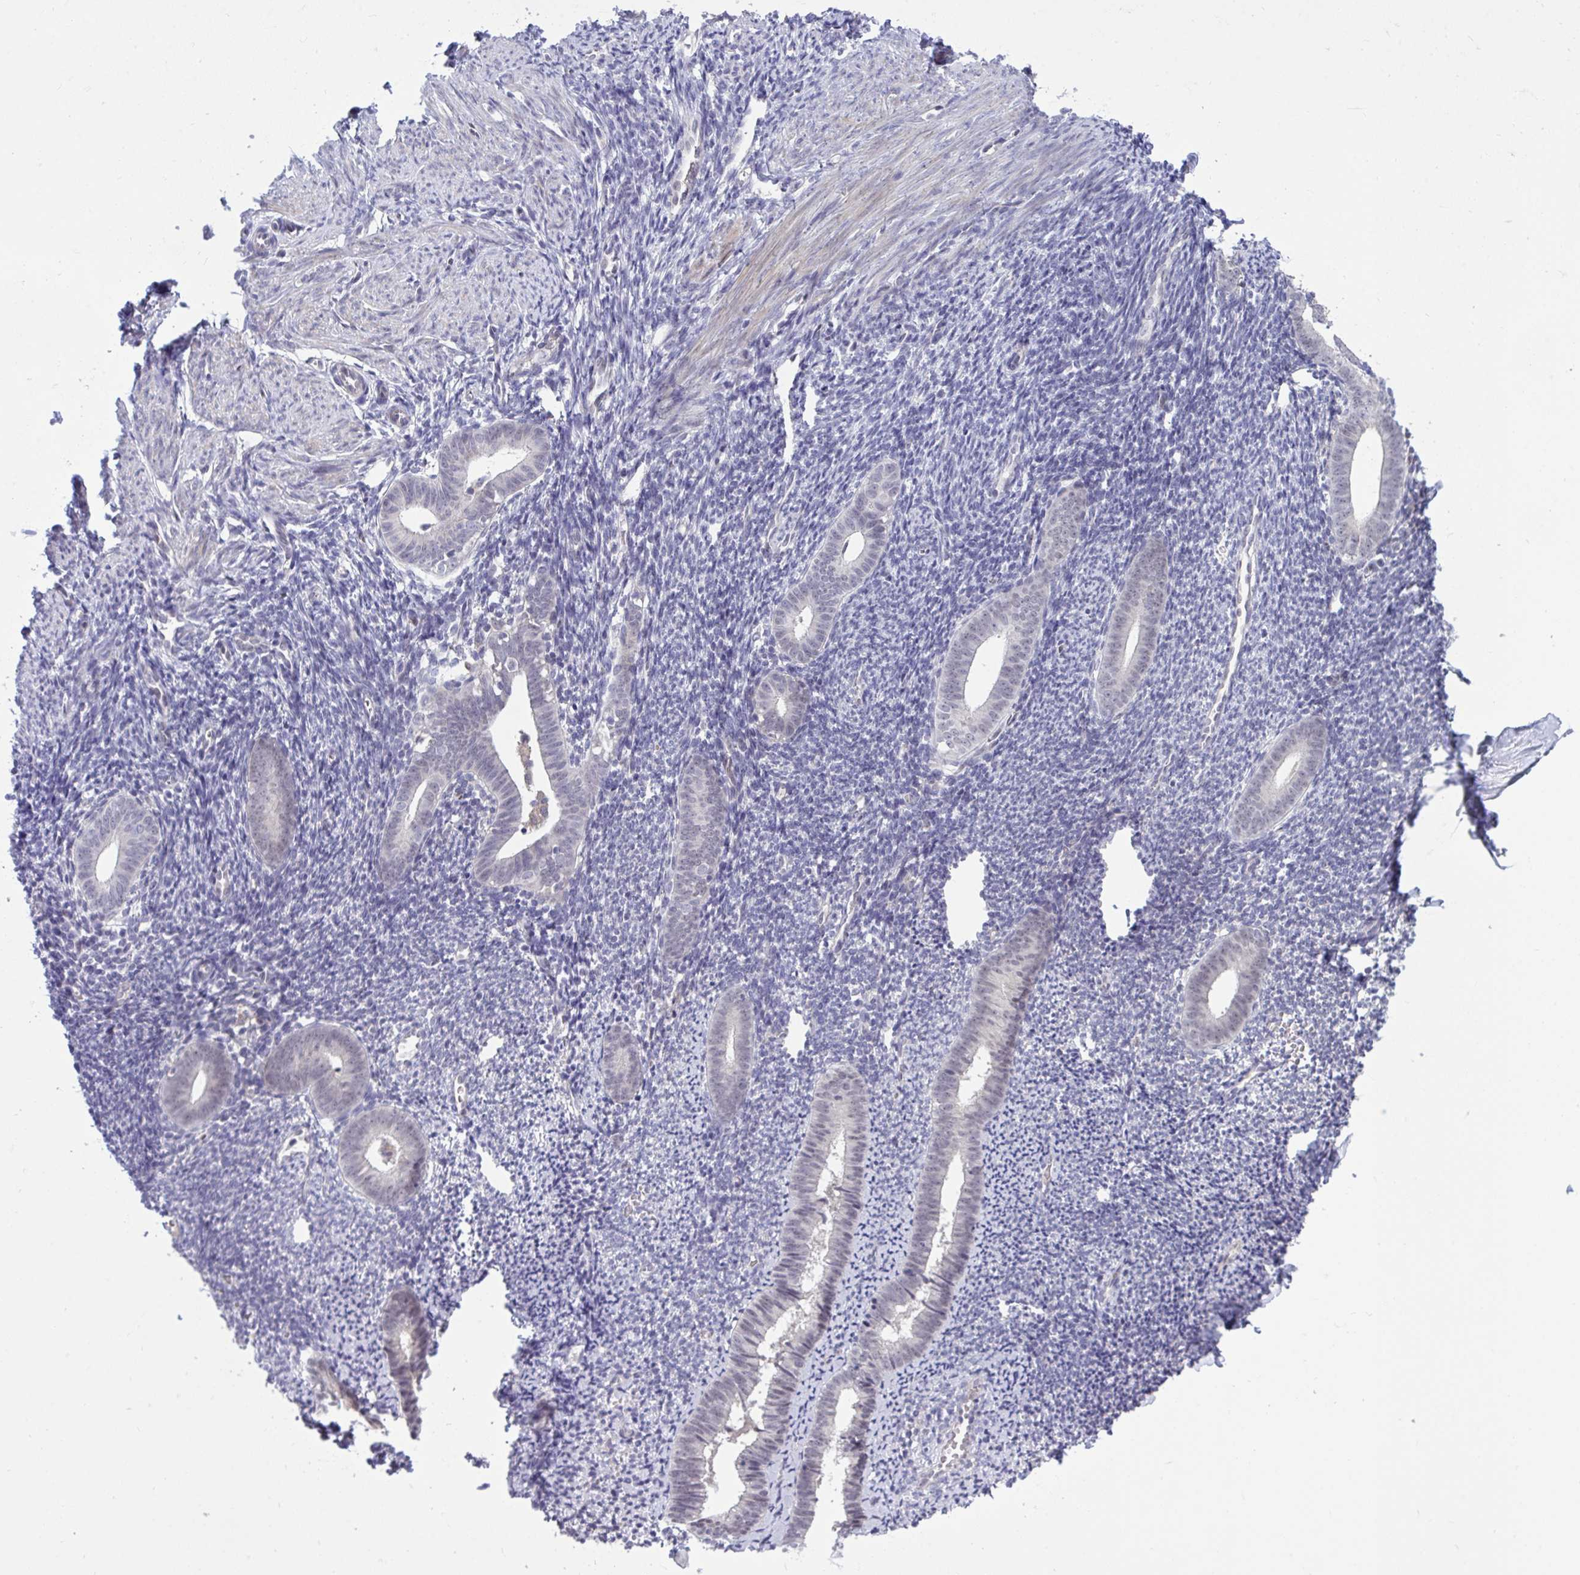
{"staining": {"intensity": "negative", "quantity": "none", "location": "none"}, "tissue": "endometrium", "cell_type": "Cells in endometrial stroma", "image_type": "normal", "snomed": [{"axis": "morphology", "description": "Normal tissue, NOS"}, {"axis": "topography", "description": "Endometrium"}], "caption": "Protein analysis of benign endometrium exhibits no significant staining in cells in endometrial stroma.", "gene": "HMBOX1", "patient": {"sex": "female", "age": 39}}